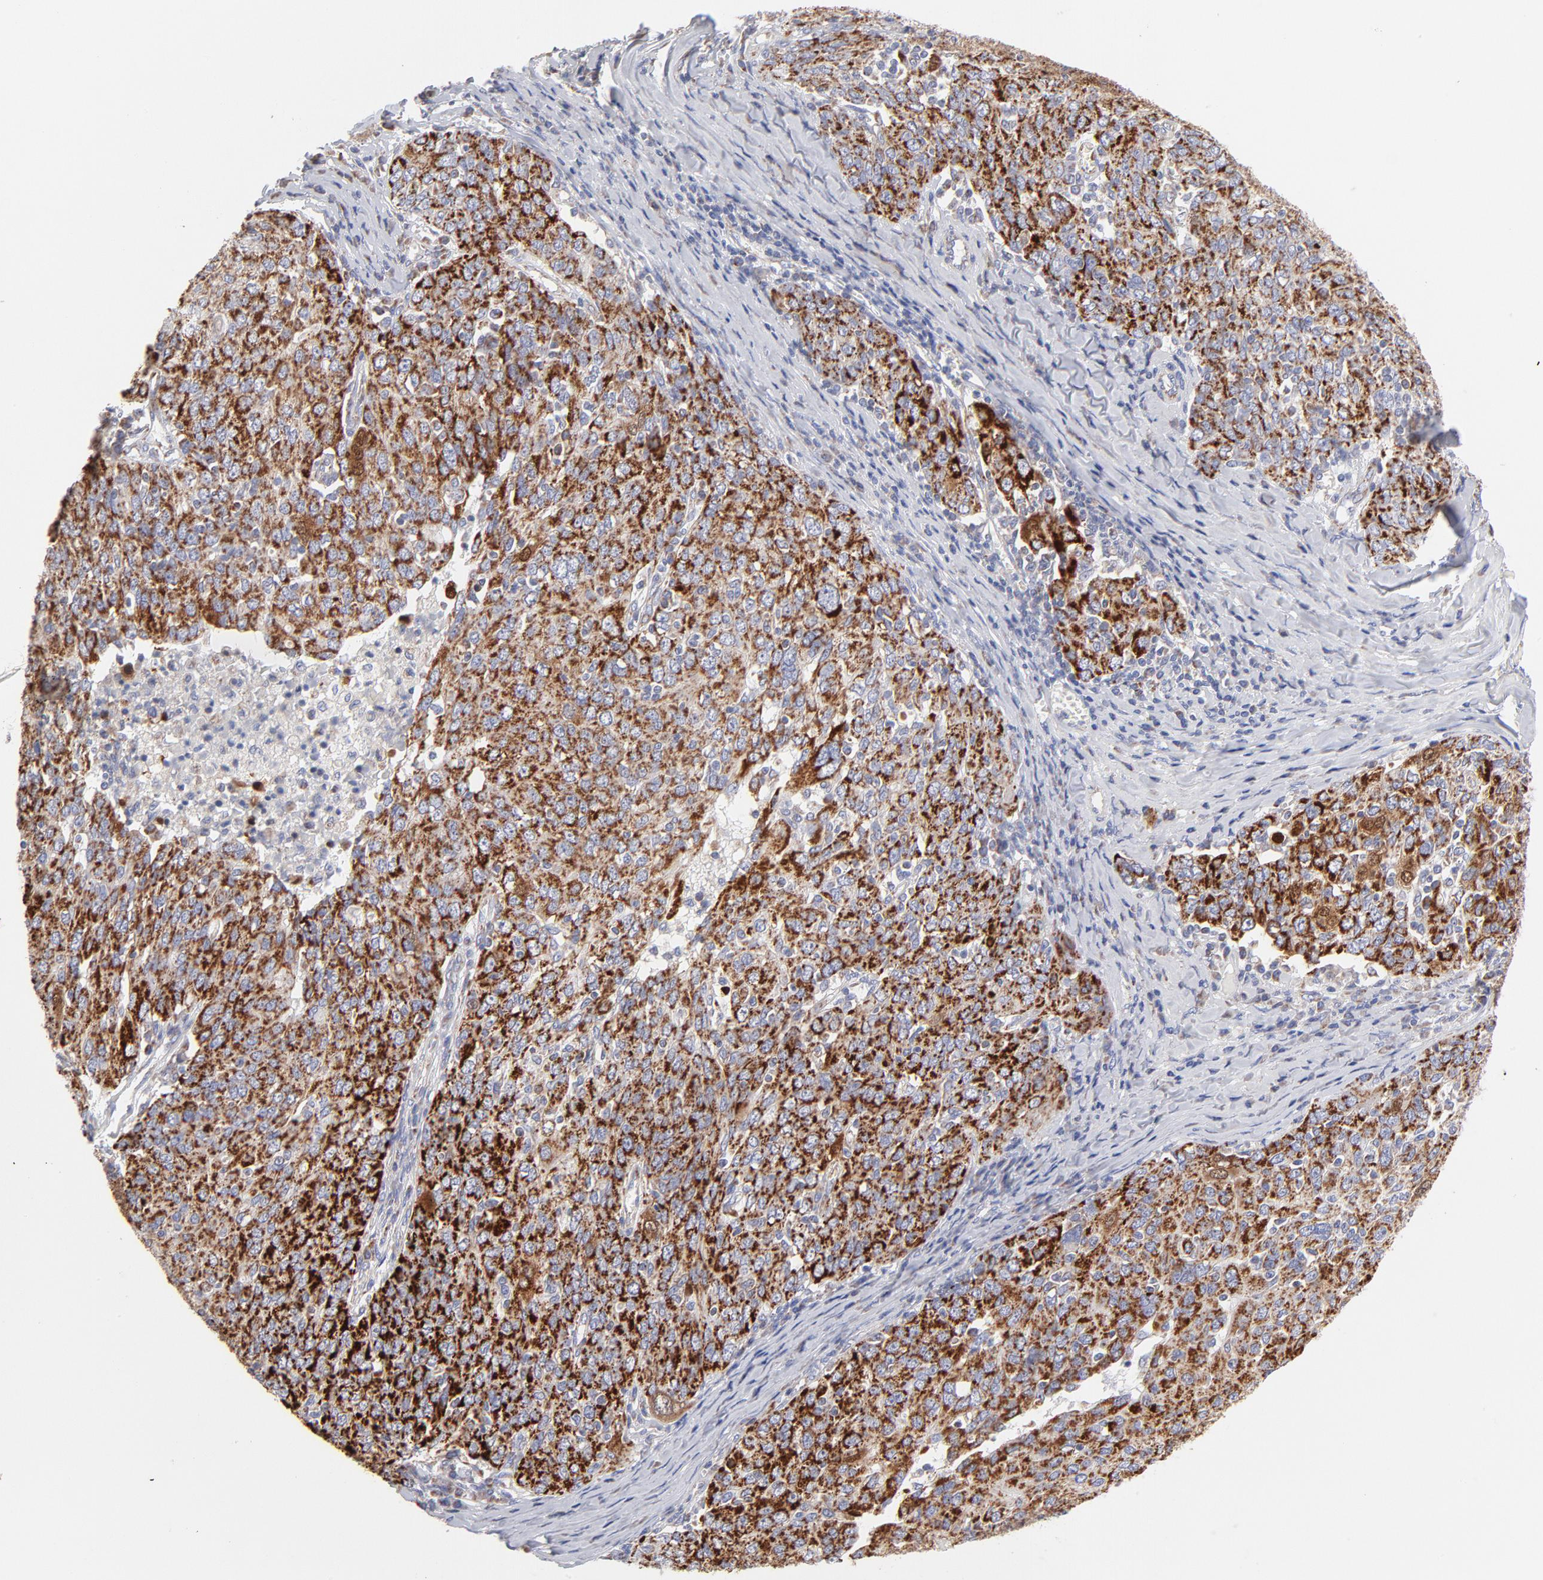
{"staining": {"intensity": "strong", "quantity": ">75%", "location": "cytoplasmic/membranous"}, "tissue": "ovarian cancer", "cell_type": "Tumor cells", "image_type": "cancer", "snomed": [{"axis": "morphology", "description": "Carcinoma, endometroid"}, {"axis": "topography", "description": "Ovary"}], "caption": "Immunohistochemical staining of human ovarian endometroid carcinoma exhibits strong cytoplasmic/membranous protein positivity in about >75% of tumor cells.", "gene": "TIMM8A", "patient": {"sex": "female", "age": 50}}